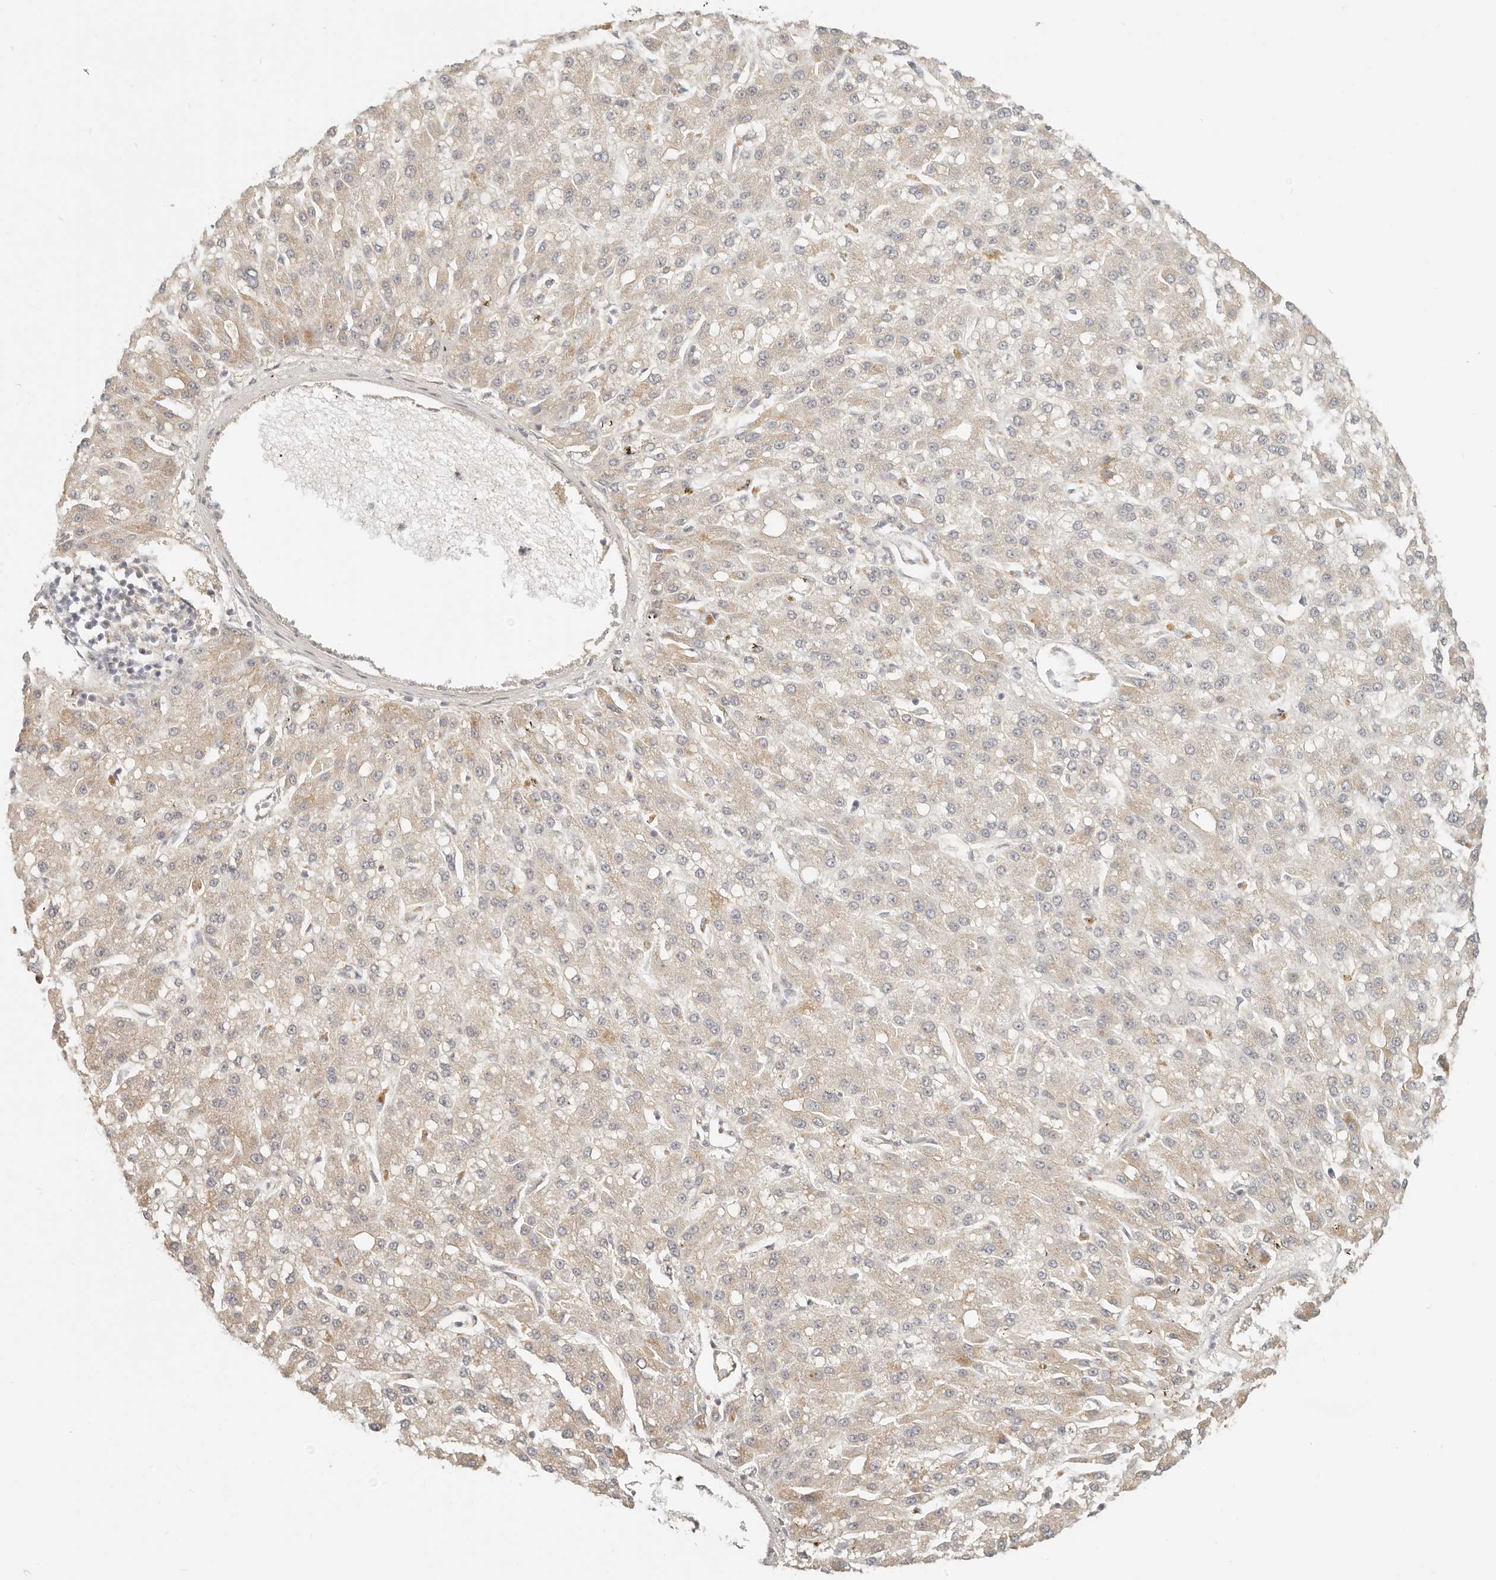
{"staining": {"intensity": "weak", "quantity": ">75%", "location": "cytoplasmic/membranous"}, "tissue": "liver cancer", "cell_type": "Tumor cells", "image_type": "cancer", "snomed": [{"axis": "morphology", "description": "Carcinoma, Hepatocellular, NOS"}, {"axis": "topography", "description": "Liver"}], "caption": "A low amount of weak cytoplasmic/membranous expression is identified in about >75% of tumor cells in liver cancer tissue.", "gene": "FAM20B", "patient": {"sex": "male", "age": 67}}